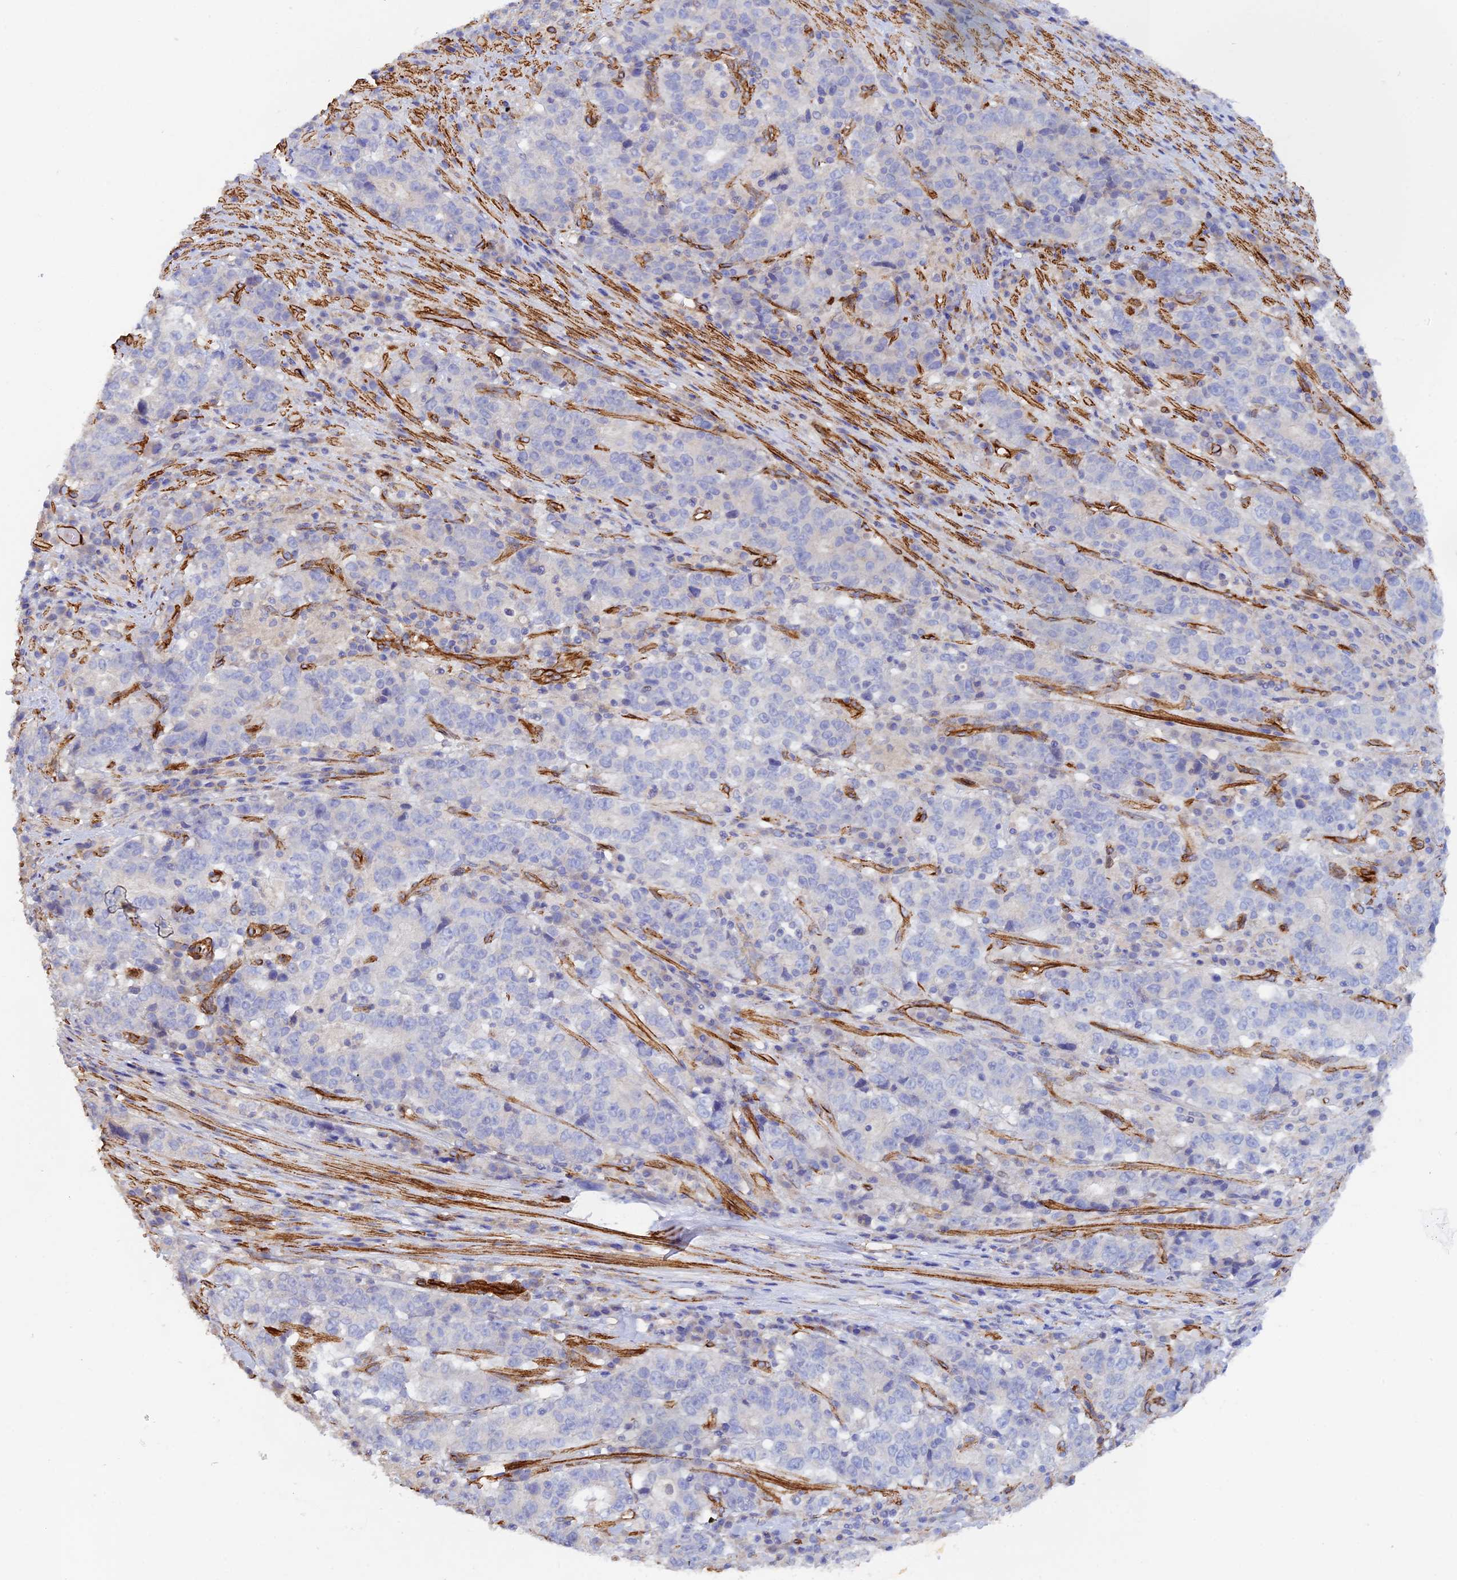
{"staining": {"intensity": "negative", "quantity": "none", "location": "none"}, "tissue": "stomach cancer", "cell_type": "Tumor cells", "image_type": "cancer", "snomed": [{"axis": "morphology", "description": "Adenocarcinoma, NOS"}, {"axis": "topography", "description": "Stomach"}], "caption": "Immunohistochemical staining of human stomach cancer shows no significant staining in tumor cells.", "gene": "MYO9A", "patient": {"sex": "male", "age": 59}}